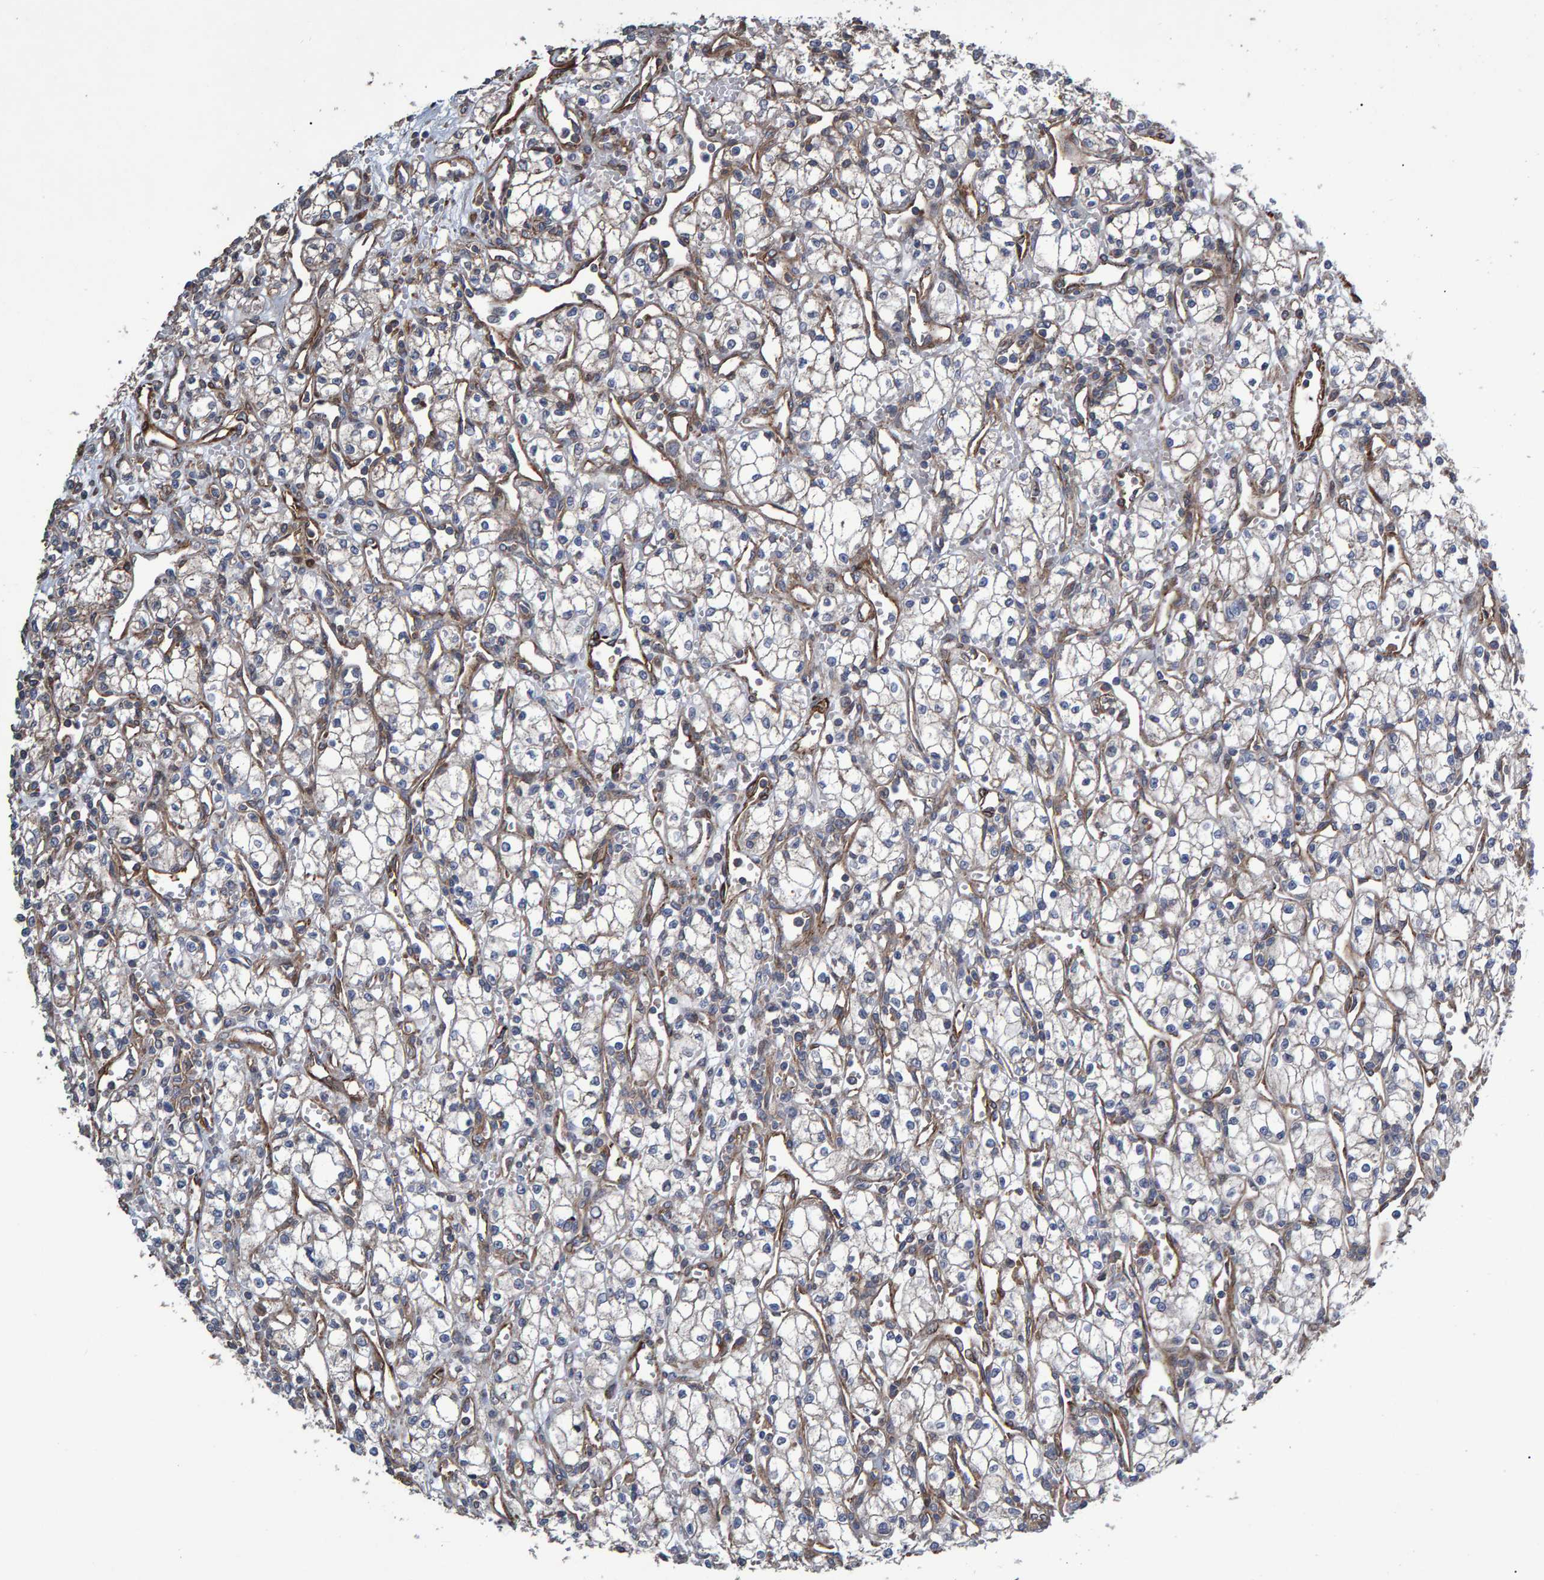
{"staining": {"intensity": "weak", "quantity": ">75%", "location": "cytoplasmic/membranous"}, "tissue": "renal cancer", "cell_type": "Tumor cells", "image_type": "cancer", "snomed": [{"axis": "morphology", "description": "Adenocarcinoma, NOS"}, {"axis": "topography", "description": "Kidney"}], "caption": "Tumor cells demonstrate low levels of weak cytoplasmic/membranous expression in about >75% of cells in adenocarcinoma (renal).", "gene": "SLIT2", "patient": {"sex": "male", "age": 59}}